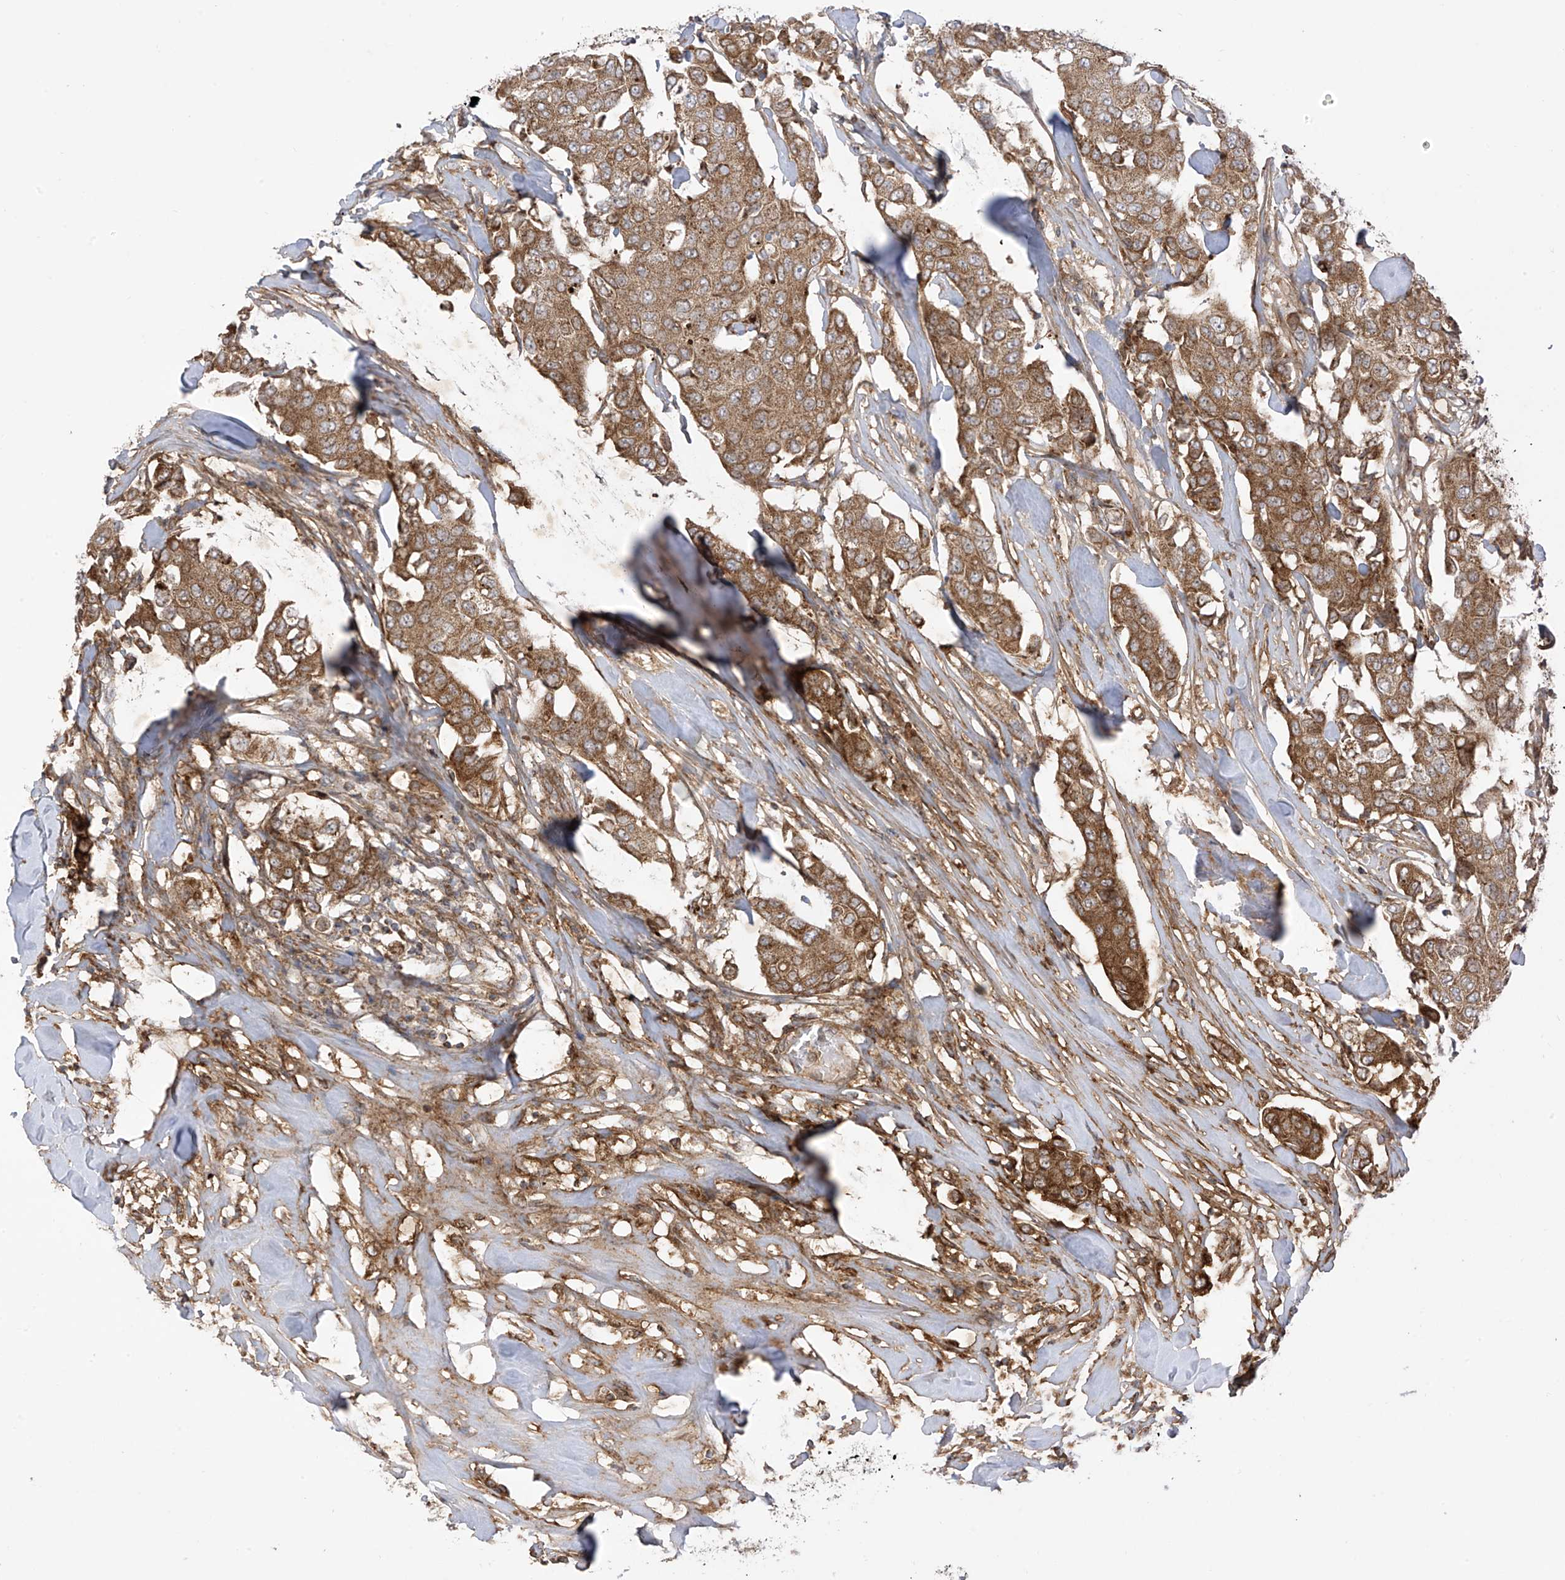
{"staining": {"intensity": "moderate", "quantity": ">75%", "location": "cytoplasmic/membranous"}, "tissue": "breast cancer", "cell_type": "Tumor cells", "image_type": "cancer", "snomed": [{"axis": "morphology", "description": "Duct carcinoma"}, {"axis": "topography", "description": "Breast"}], "caption": "DAB immunohistochemical staining of human breast invasive ductal carcinoma exhibits moderate cytoplasmic/membranous protein staining in about >75% of tumor cells.", "gene": "REPS1", "patient": {"sex": "female", "age": 80}}